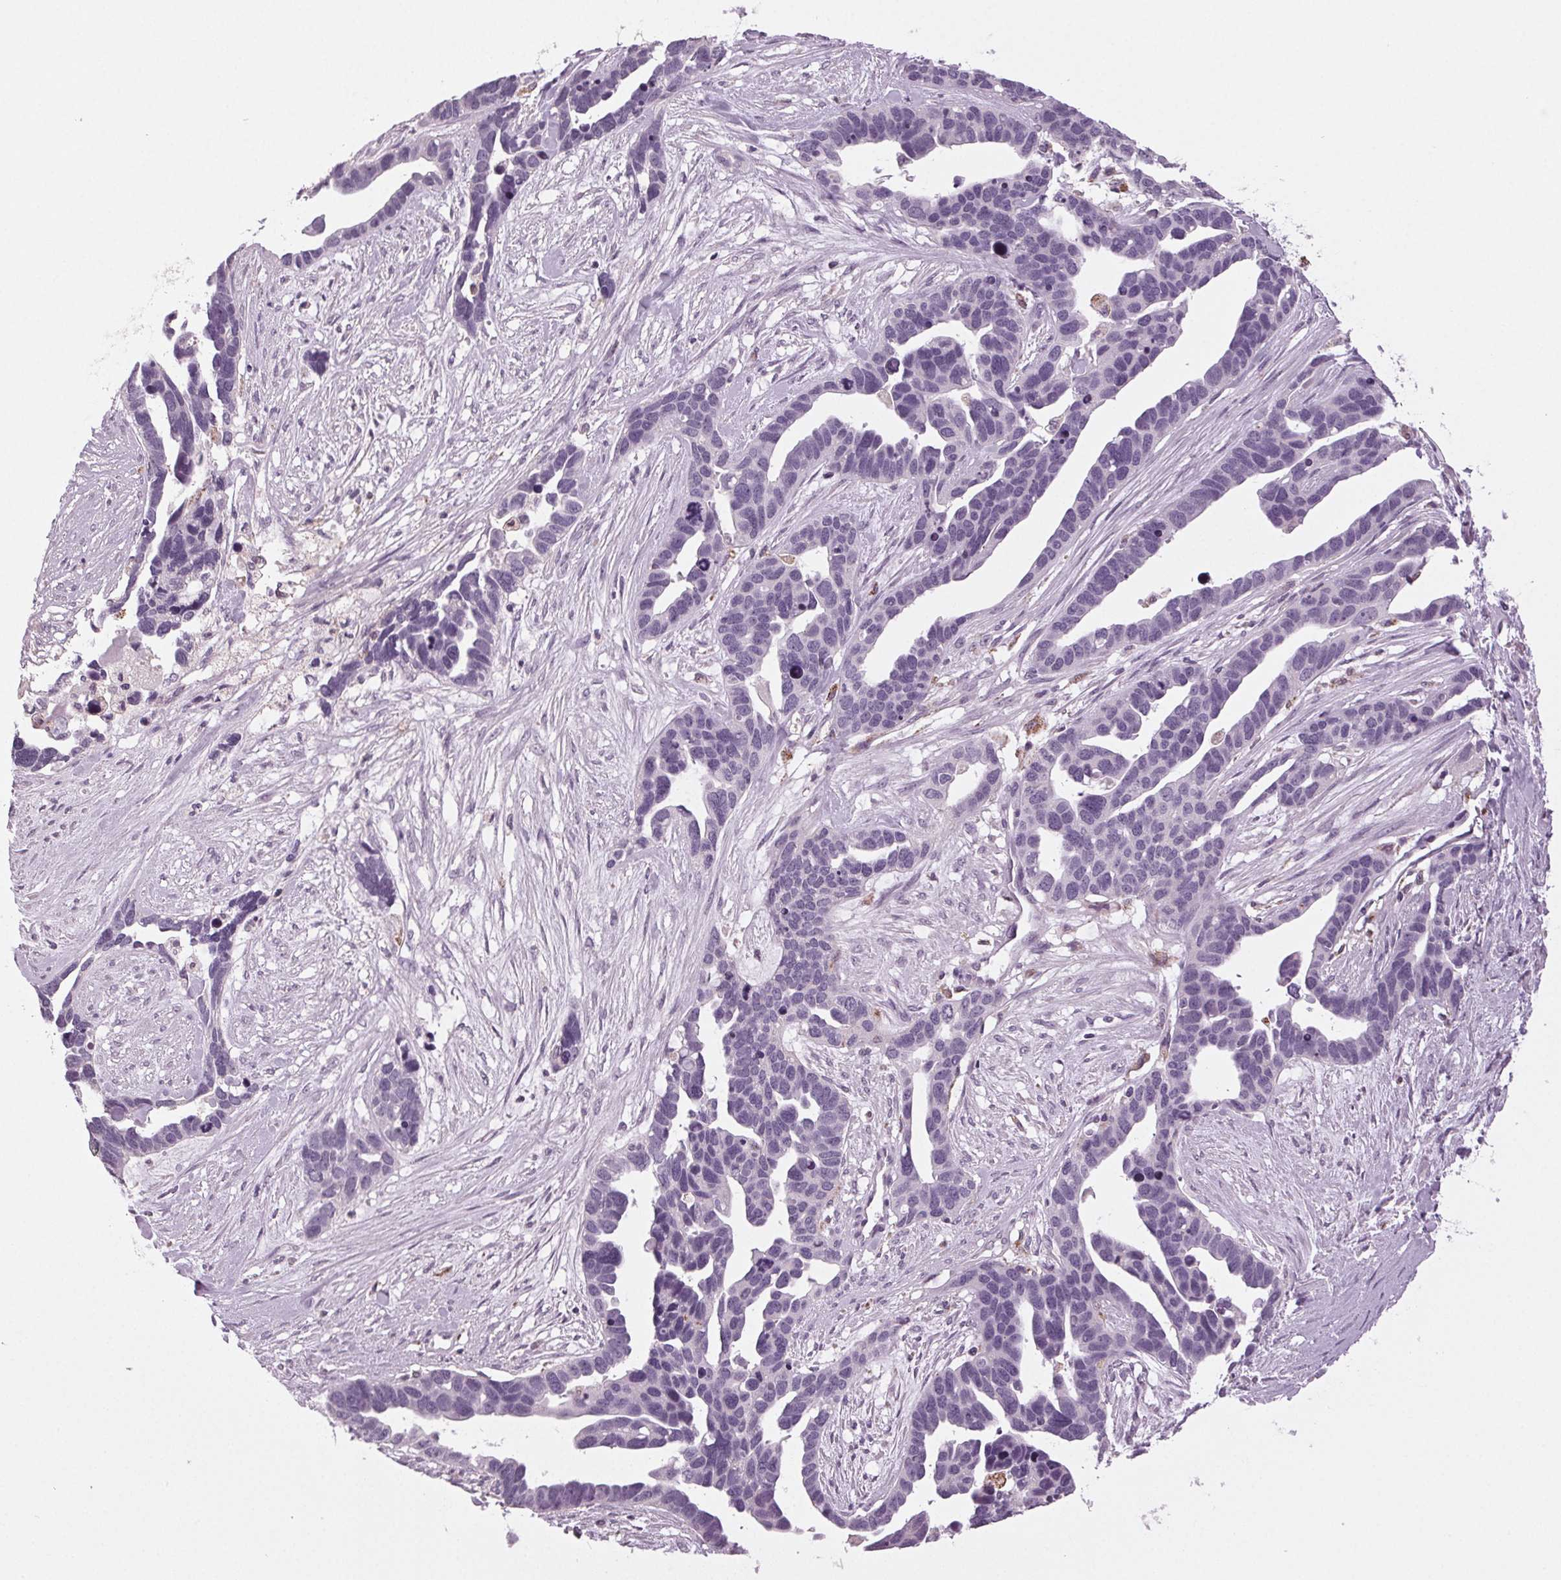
{"staining": {"intensity": "negative", "quantity": "none", "location": "none"}, "tissue": "ovarian cancer", "cell_type": "Tumor cells", "image_type": "cancer", "snomed": [{"axis": "morphology", "description": "Cystadenocarcinoma, serous, NOS"}, {"axis": "topography", "description": "Ovary"}], "caption": "High magnification brightfield microscopy of ovarian serous cystadenocarcinoma stained with DAB (3,3'-diaminobenzidine) (brown) and counterstained with hematoxylin (blue): tumor cells show no significant expression.", "gene": "DNAH12", "patient": {"sex": "female", "age": 54}}